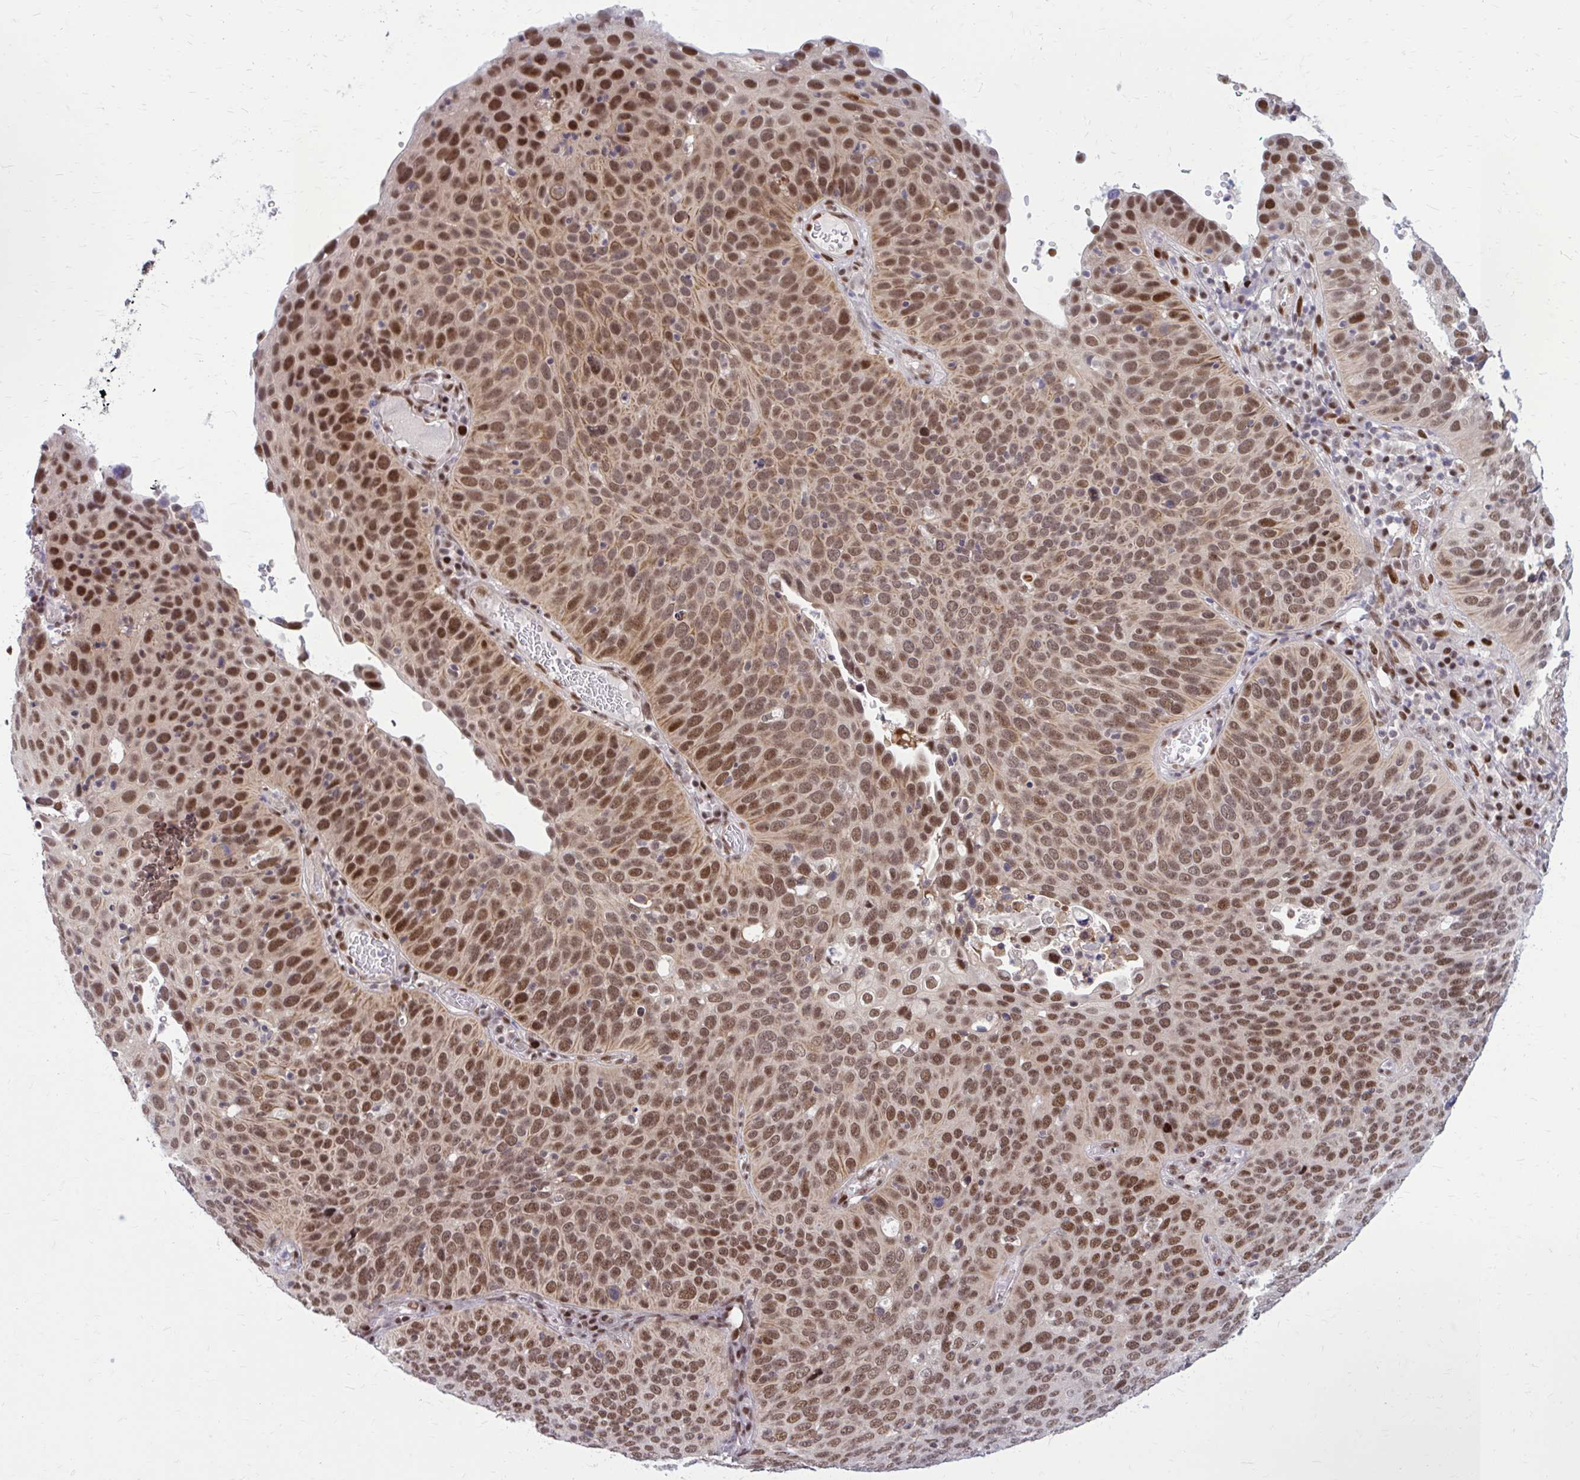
{"staining": {"intensity": "moderate", "quantity": ">75%", "location": "nuclear"}, "tissue": "cervical cancer", "cell_type": "Tumor cells", "image_type": "cancer", "snomed": [{"axis": "morphology", "description": "Squamous cell carcinoma, NOS"}, {"axis": "topography", "description": "Cervix"}], "caption": "DAB (3,3'-diaminobenzidine) immunohistochemical staining of squamous cell carcinoma (cervical) exhibits moderate nuclear protein expression in about >75% of tumor cells.", "gene": "PSME4", "patient": {"sex": "female", "age": 36}}